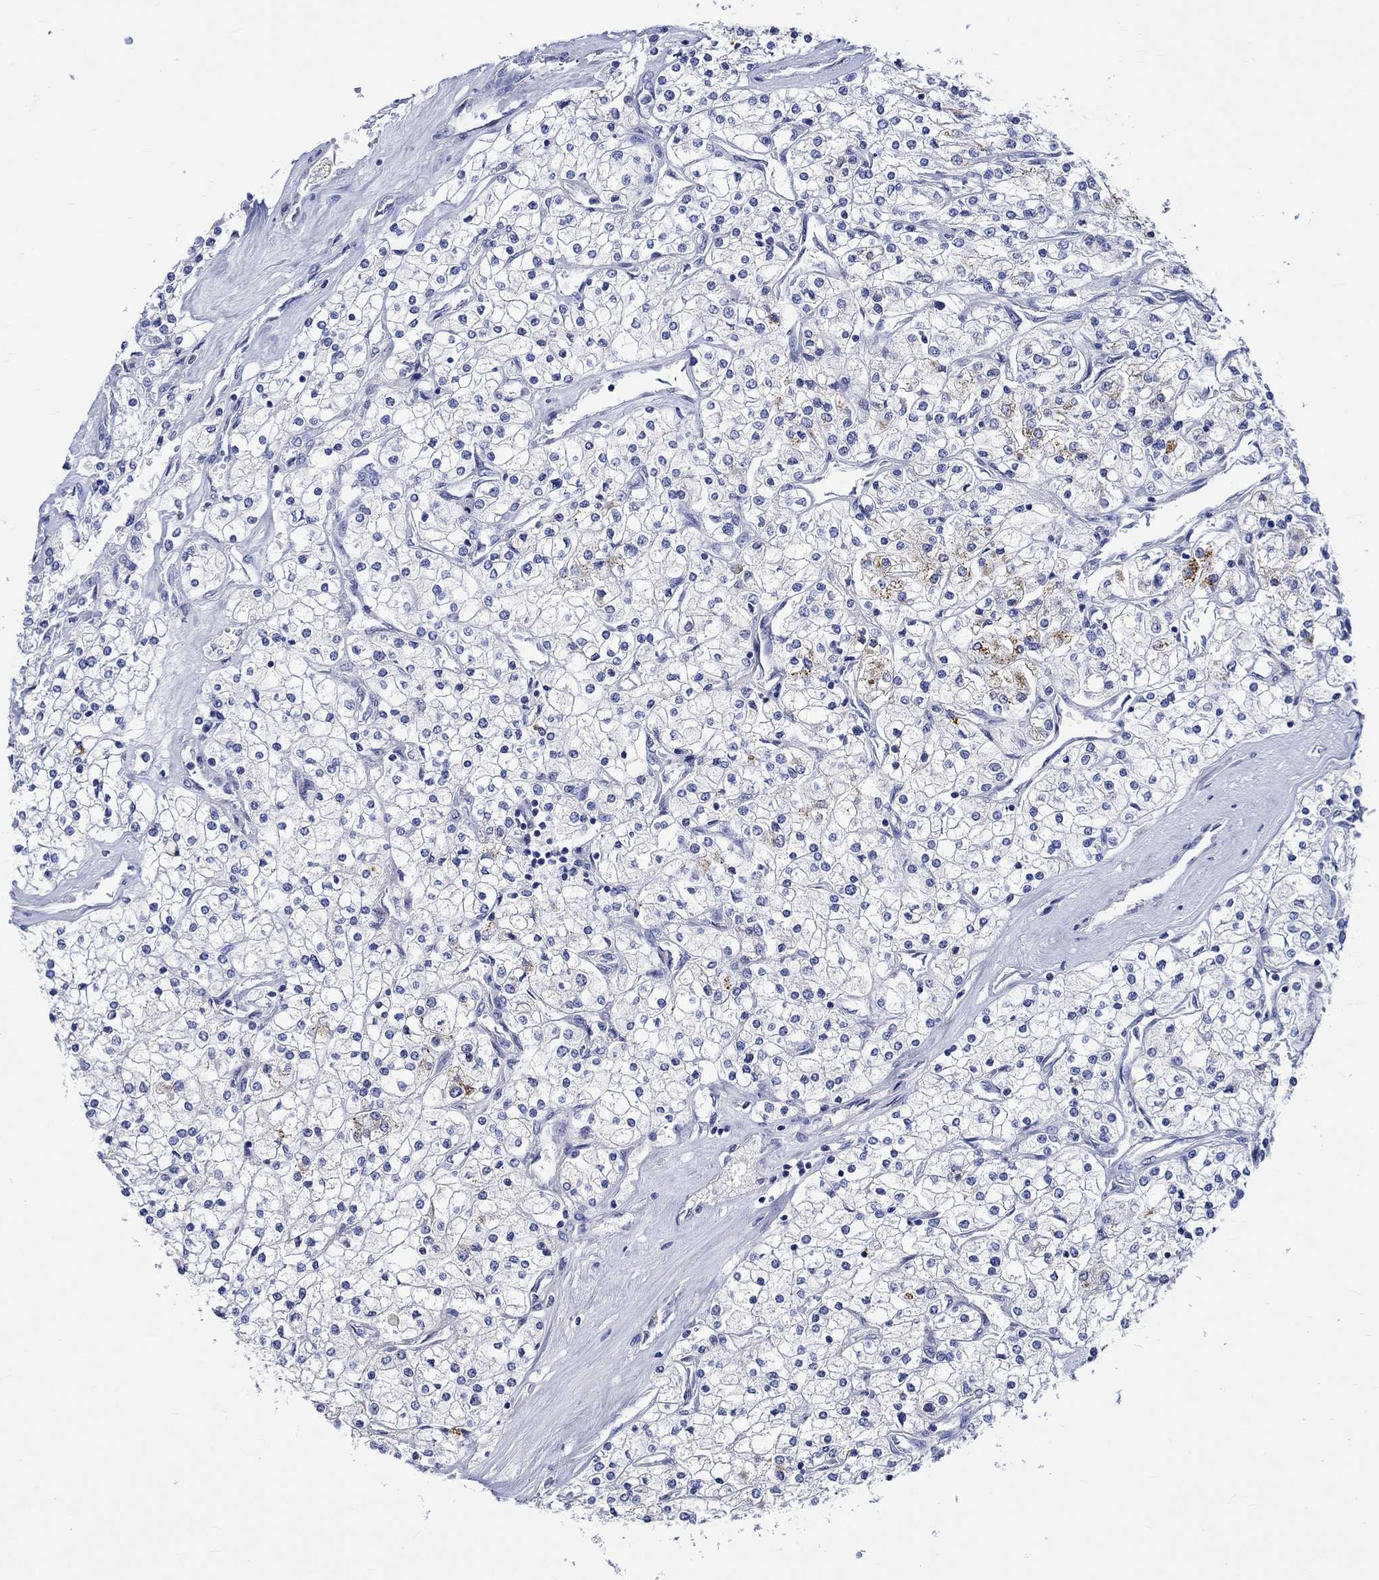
{"staining": {"intensity": "negative", "quantity": "none", "location": "none"}, "tissue": "renal cancer", "cell_type": "Tumor cells", "image_type": "cancer", "snomed": [{"axis": "morphology", "description": "Adenocarcinoma, NOS"}, {"axis": "topography", "description": "Kidney"}], "caption": "Photomicrograph shows no protein staining in tumor cells of adenocarcinoma (renal) tissue.", "gene": "KLHL35", "patient": {"sex": "male", "age": 80}}